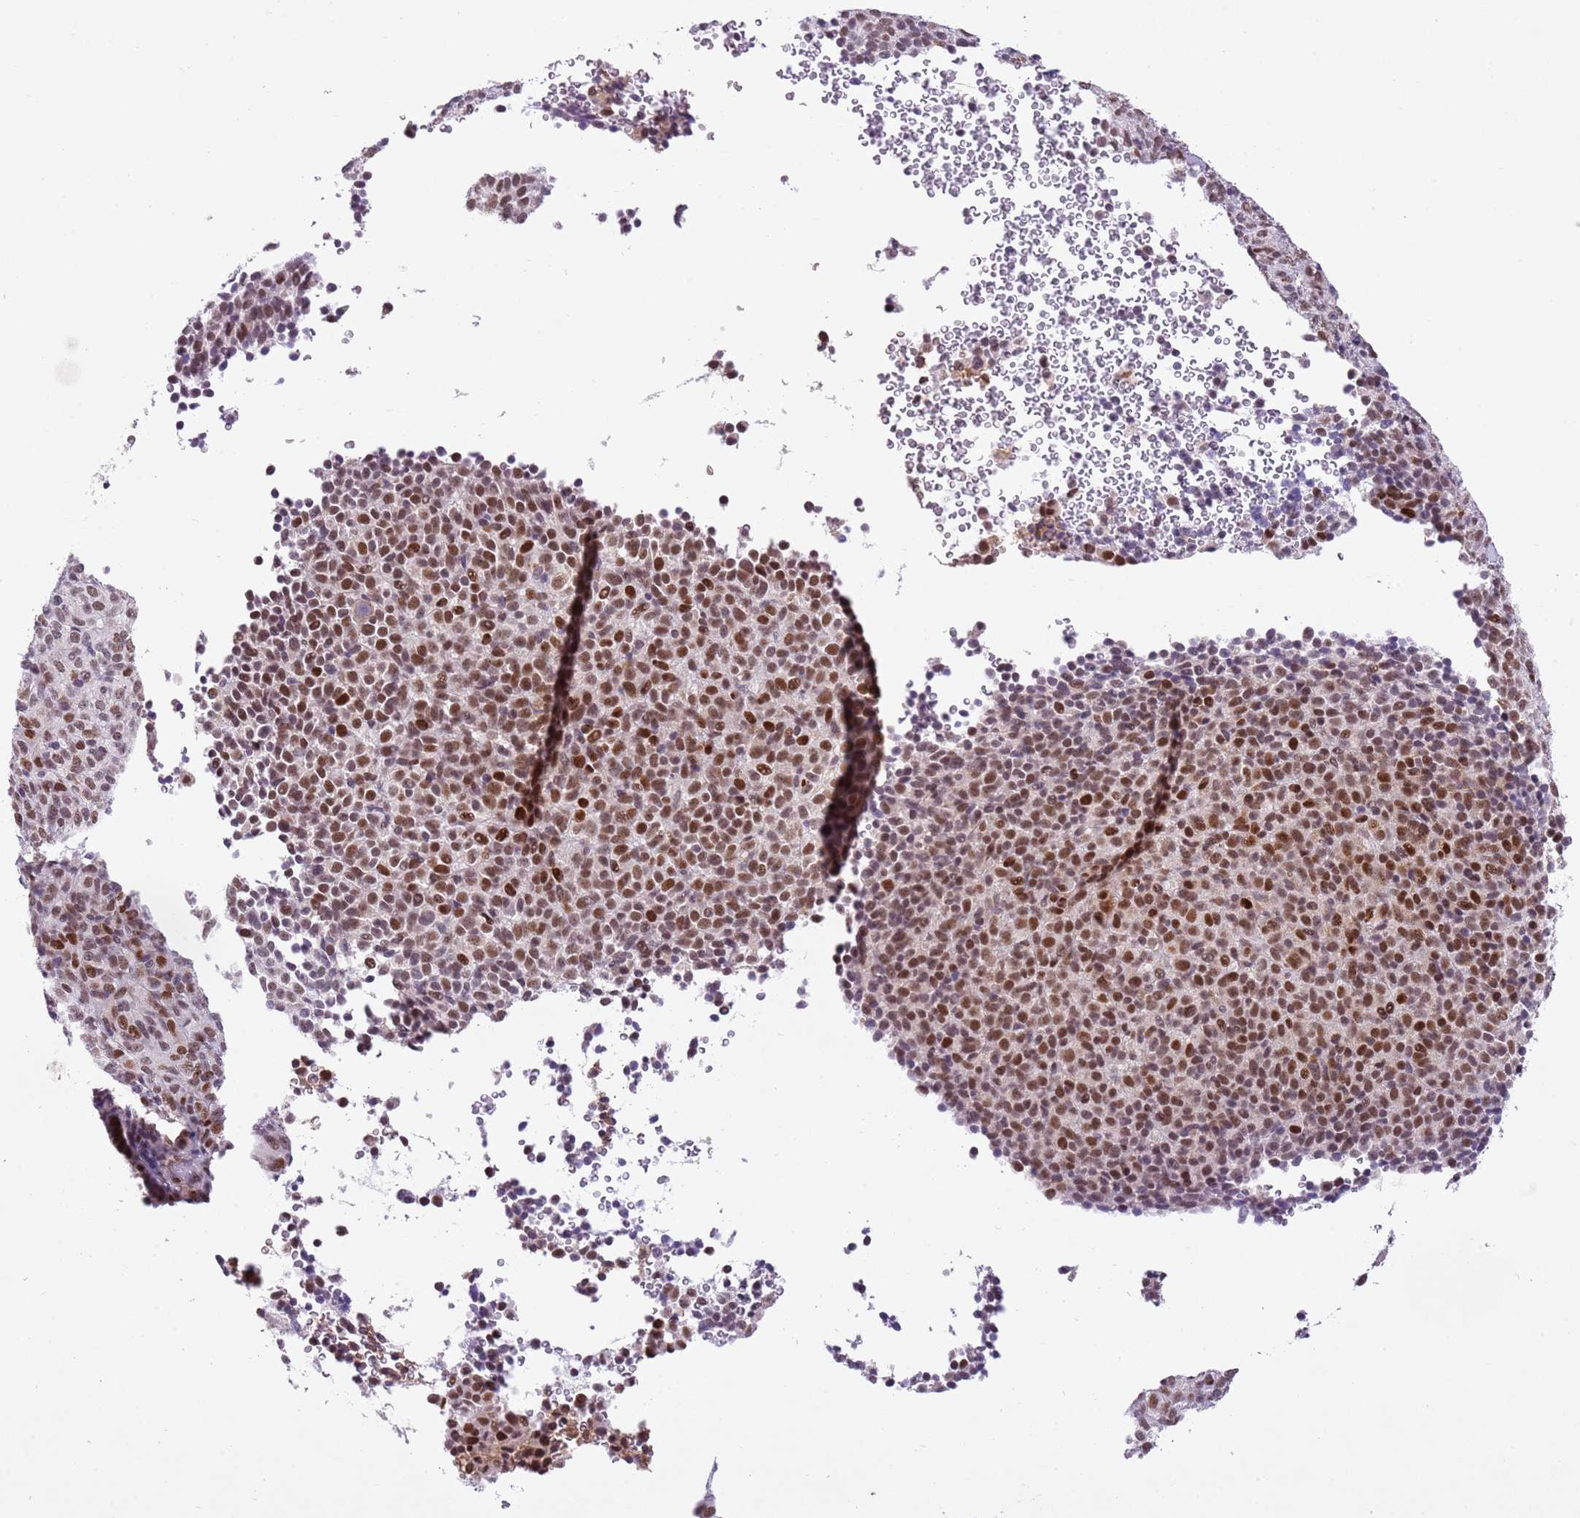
{"staining": {"intensity": "strong", "quantity": "25%-75%", "location": "nuclear"}, "tissue": "melanoma", "cell_type": "Tumor cells", "image_type": "cancer", "snomed": [{"axis": "morphology", "description": "Malignant melanoma, Metastatic site"}, {"axis": "topography", "description": "Brain"}], "caption": "An image of human malignant melanoma (metastatic site) stained for a protein exhibits strong nuclear brown staining in tumor cells.", "gene": "NACC2", "patient": {"sex": "female", "age": 56}}